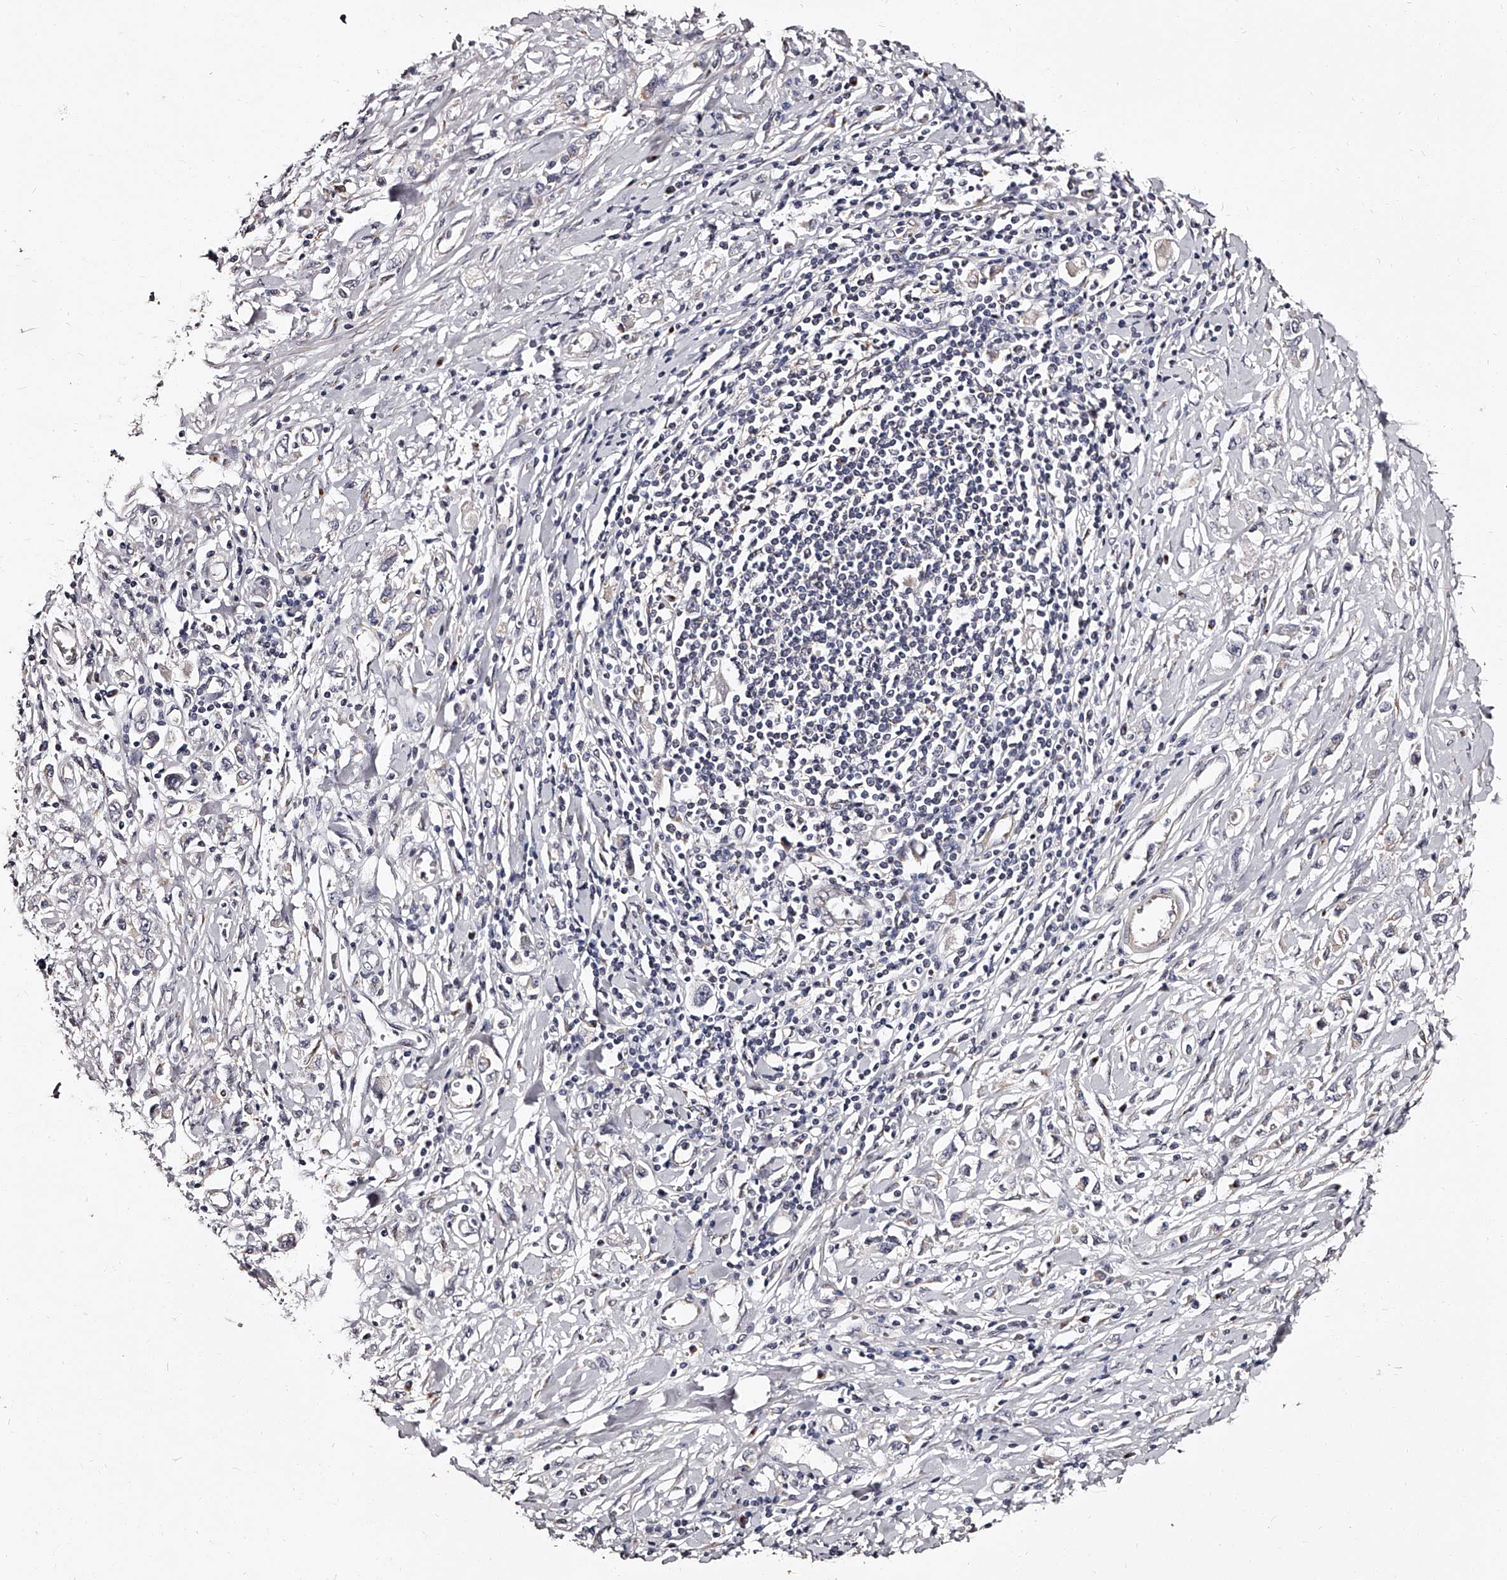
{"staining": {"intensity": "negative", "quantity": "none", "location": "none"}, "tissue": "stomach cancer", "cell_type": "Tumor cells", "image_type": "cancer", "snomed": [{"axis": "morphology", "description": "Adenocarcinoma, NOS"}, {"axis": "topography", "description": "Stomach"}], "caption": "Immunohistochemistry of adenocarcinoma (stomach) exhibits no expression in tumor cells.", "gene": "RSC1A1", "patient": {"sex": "female", "age": 76}}